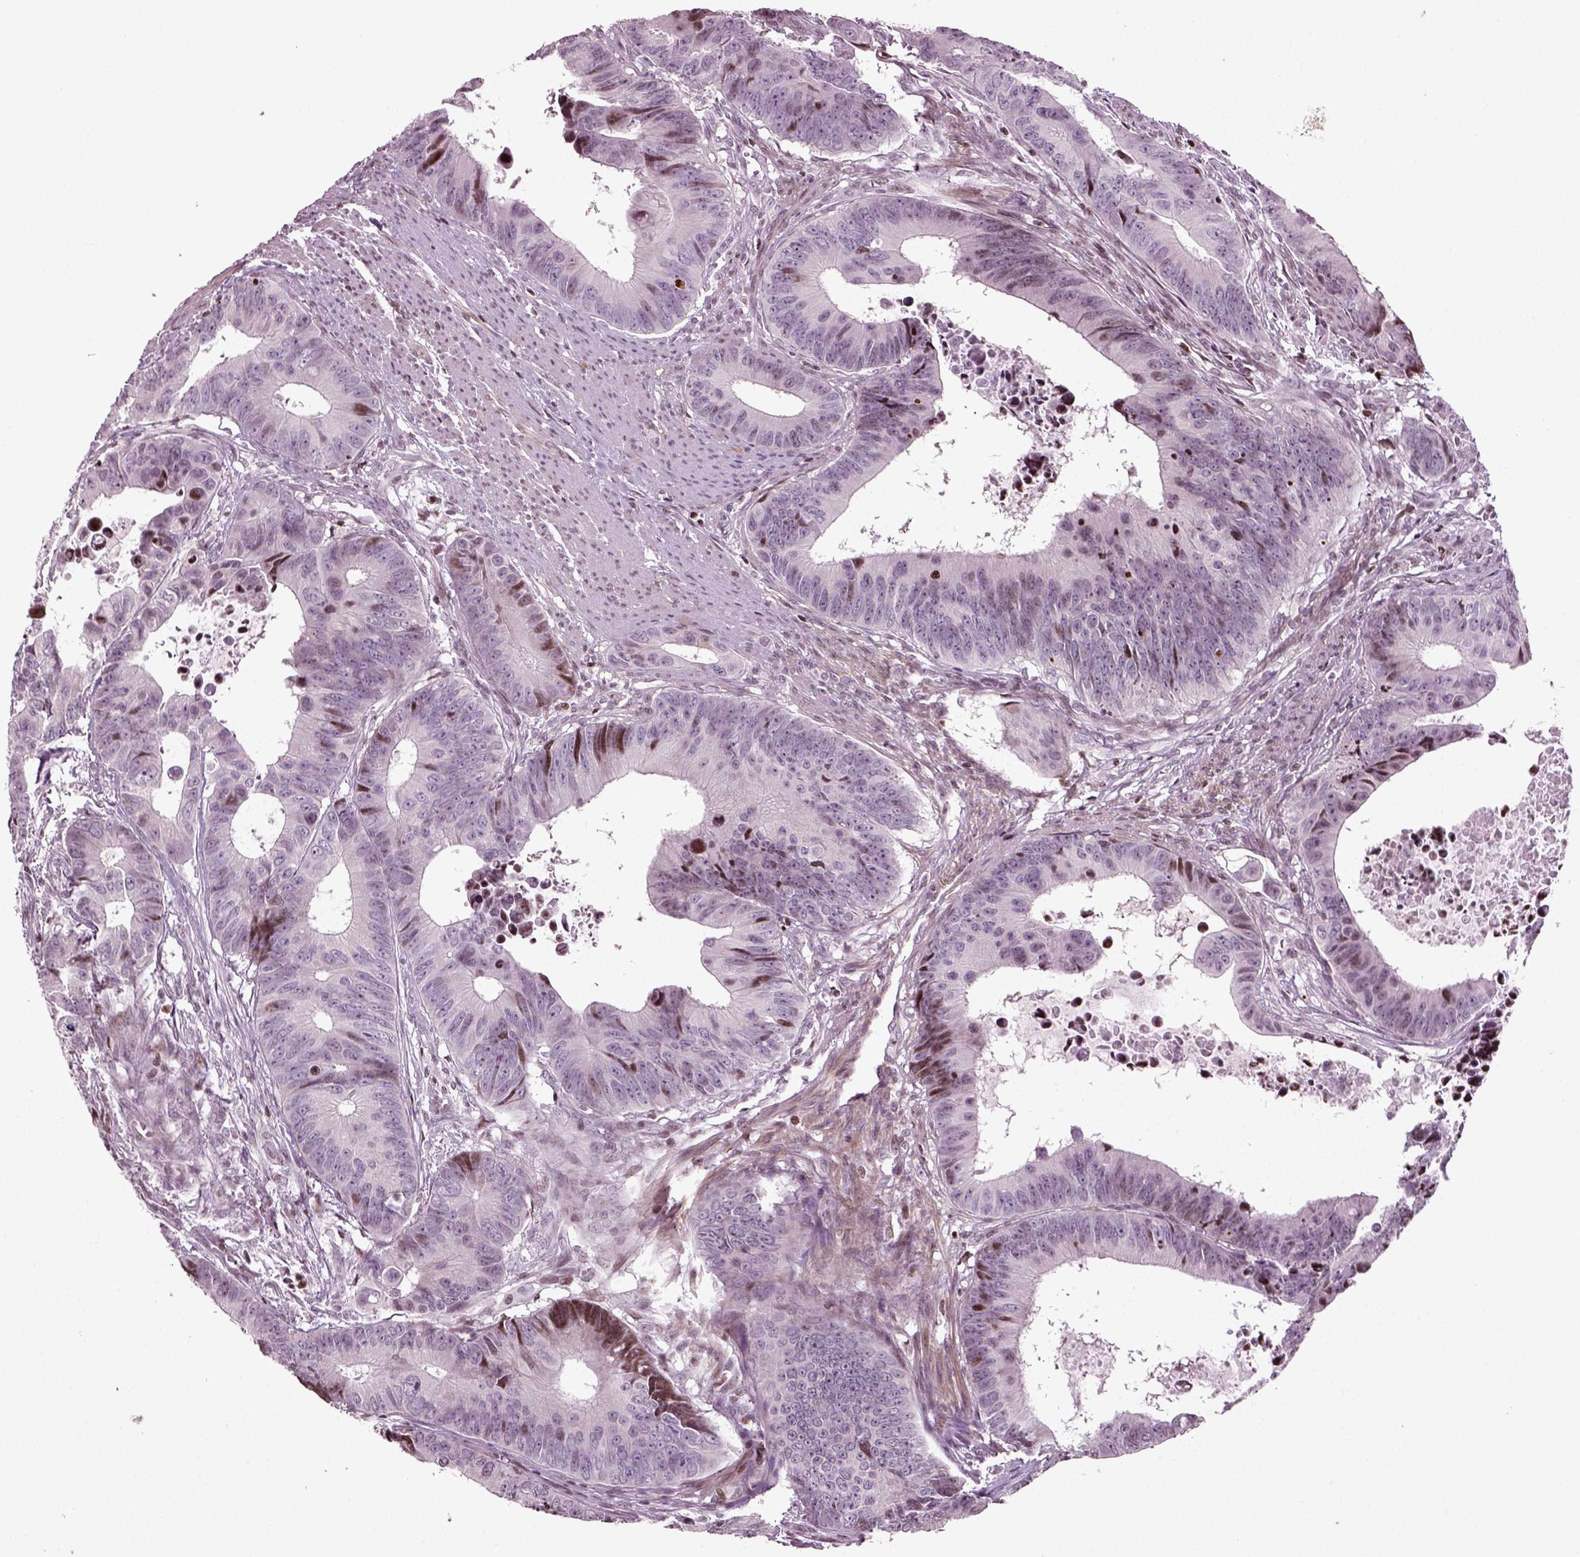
{"staining": {"intensity": "moderate", "quantity": "<25%", "location": "nuclear"}, "tissue": "colorectal cancer", "cell_type": "Tumor cells", "image_type": "cancer", "snomed": [{"axis": "morphology", "description": "Adenocarcinoma, NOS"}, {"axis": "topography", "description": "Colon"}], "caption": "Human colorectal cancer stained with a brown dye demonstrates moderate nuclear positive staining in about <25% of tumor cells.", "gene": "HEYL", "patient": {"sex": "female", "age": 87}}